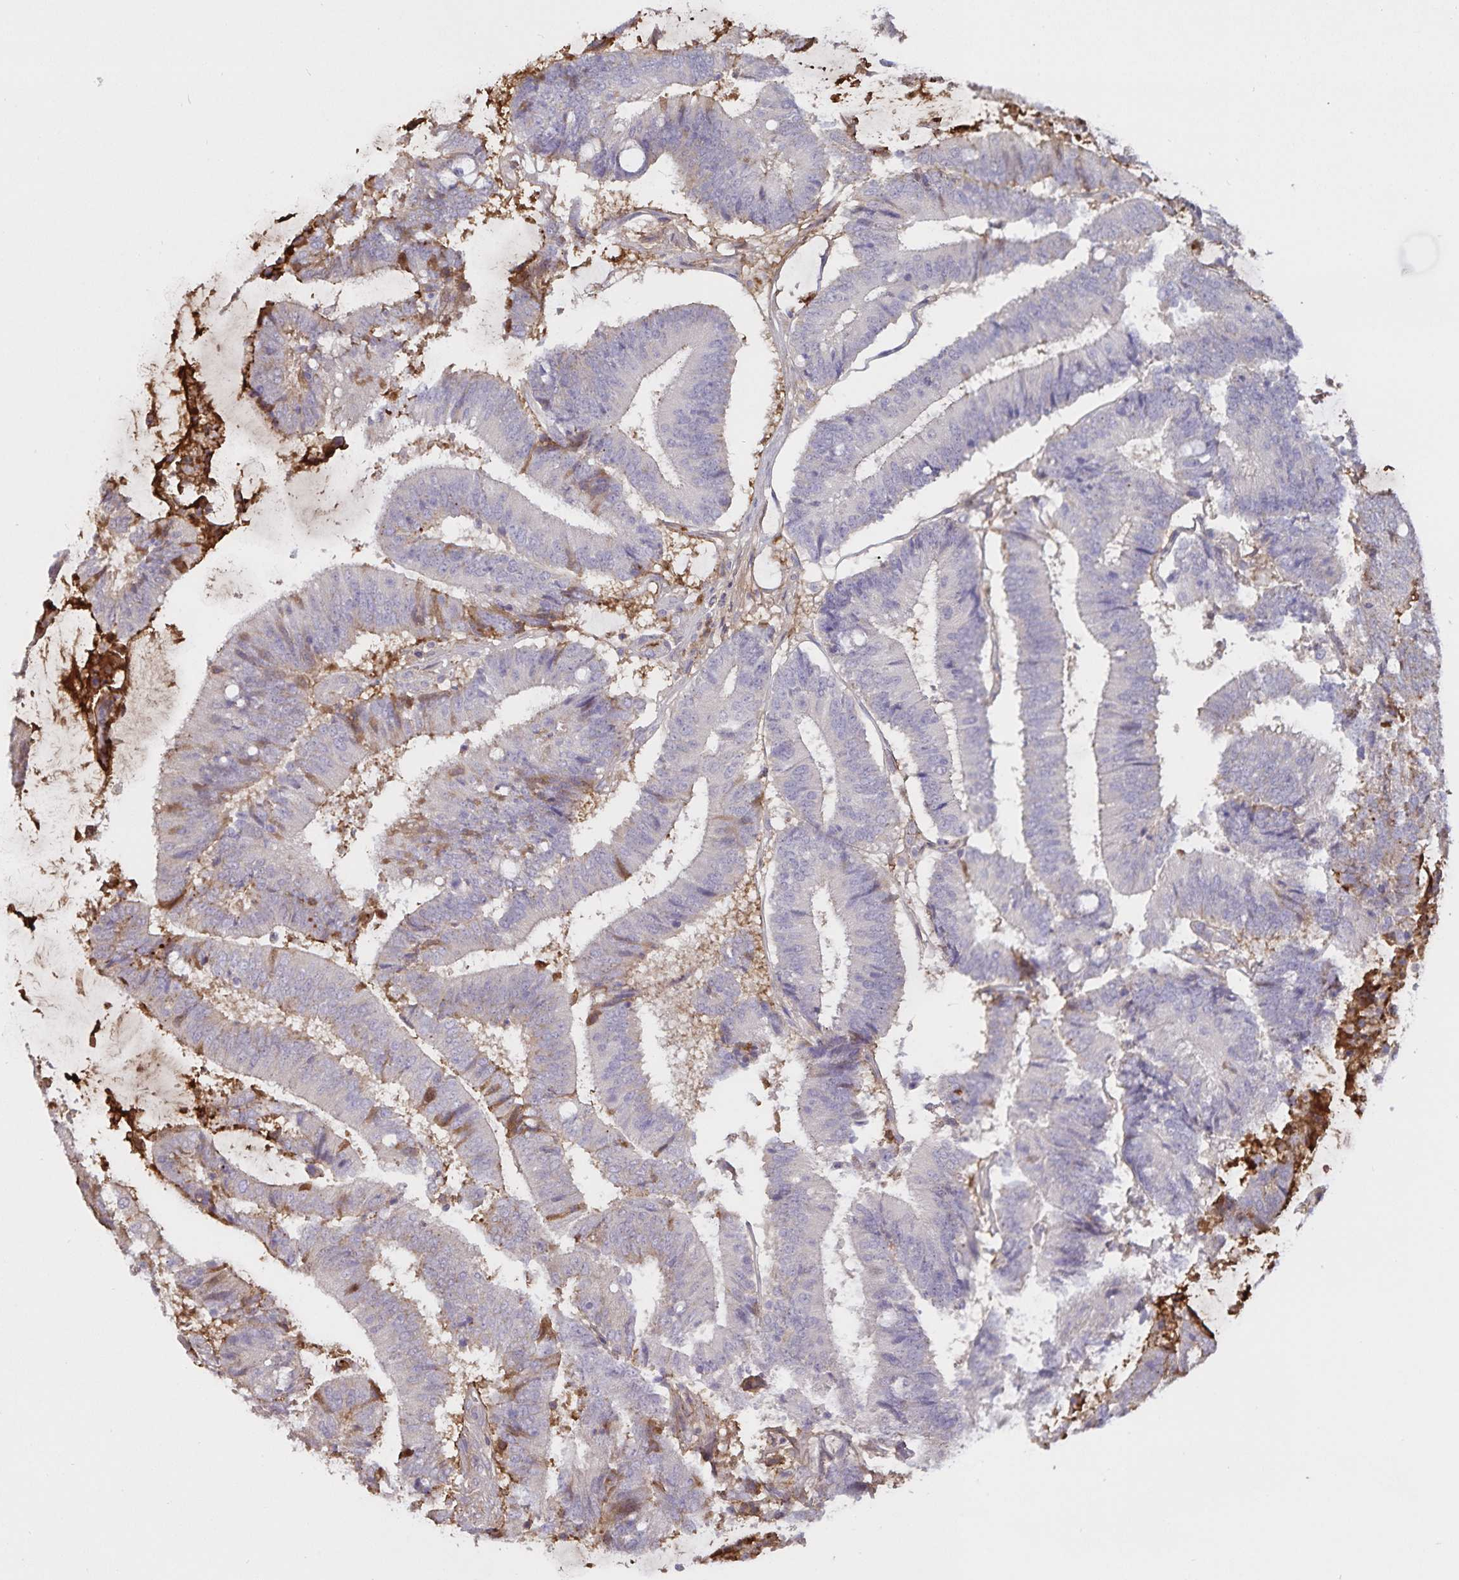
{"staining": {"intensity": "weak", "quantity": "<25%", "location": "cytoplasmic/membranous"}, "tissue": "colorectal cancer", "cell_type": "Tumor cells", "image_type": "cancer", "snomed": [{"axis": "morphology", "description": "Adenocarcinoma, NOS"}, {"axis": "topography", "description": "Colon"}], "caption": "This is an immunohistochemistry (IHC) photomicrograph of adenocarcinoma (colorectal). There is no expression in tumor cells.", "gene": "FGG", "patient": {"sex": "female", "age": 43}}